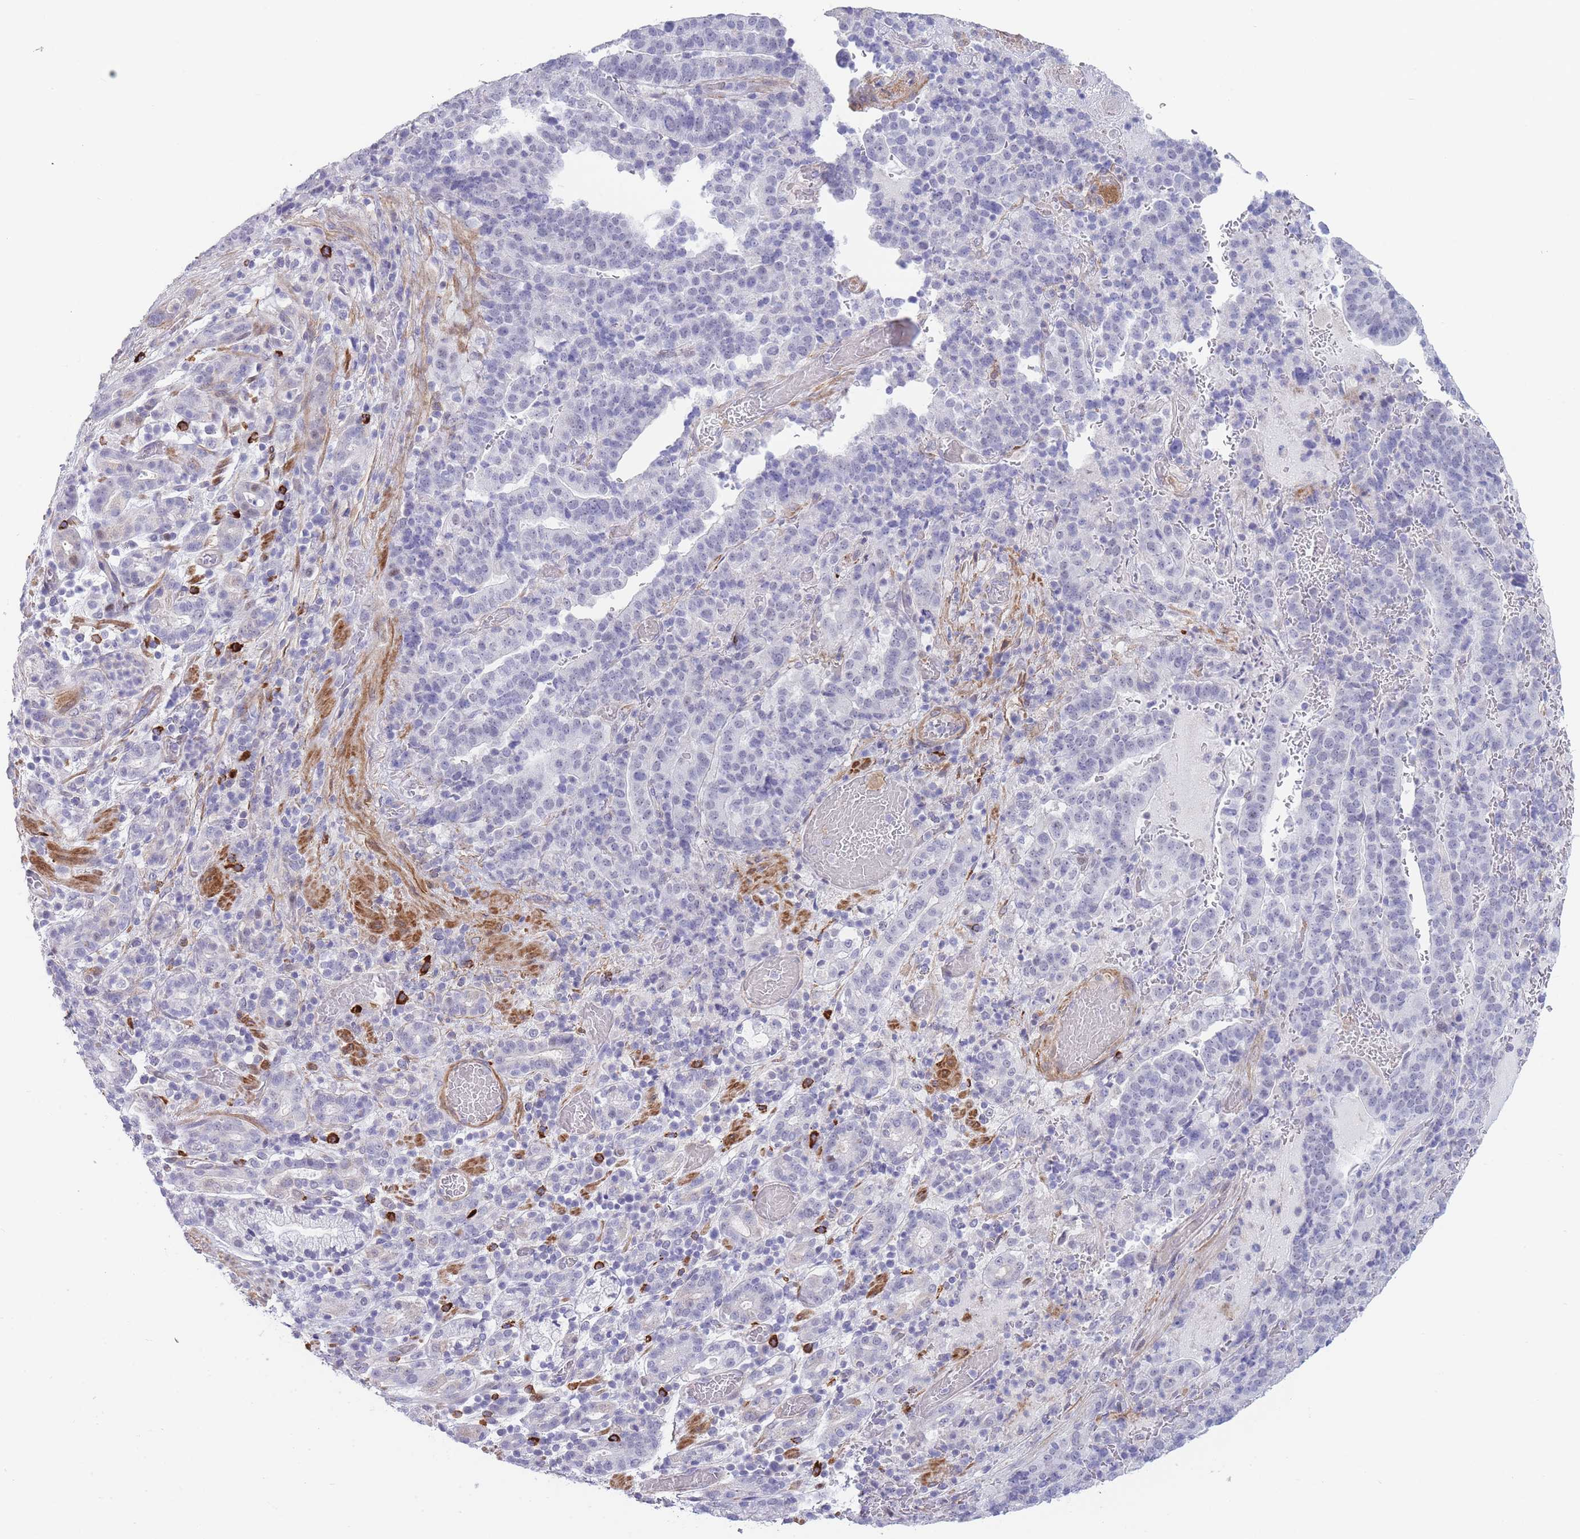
{"staining": {"intensity": "negative", "quantity": "none", "location": "none"}, "tissue": "stomach cancer", "cell_type": "Tumor cells", "image_type": "cancer", "snomed": [{"axis": "morphology", "description": "Adenocarcinoma, NOS"}, {"axis": "topography", "description": "Stomach"}], "caption": "There is no significant staining in tumor cells of stomach cancer.", "gene": "ASAP3", "patient": {"sex": "male", "age": 48}}